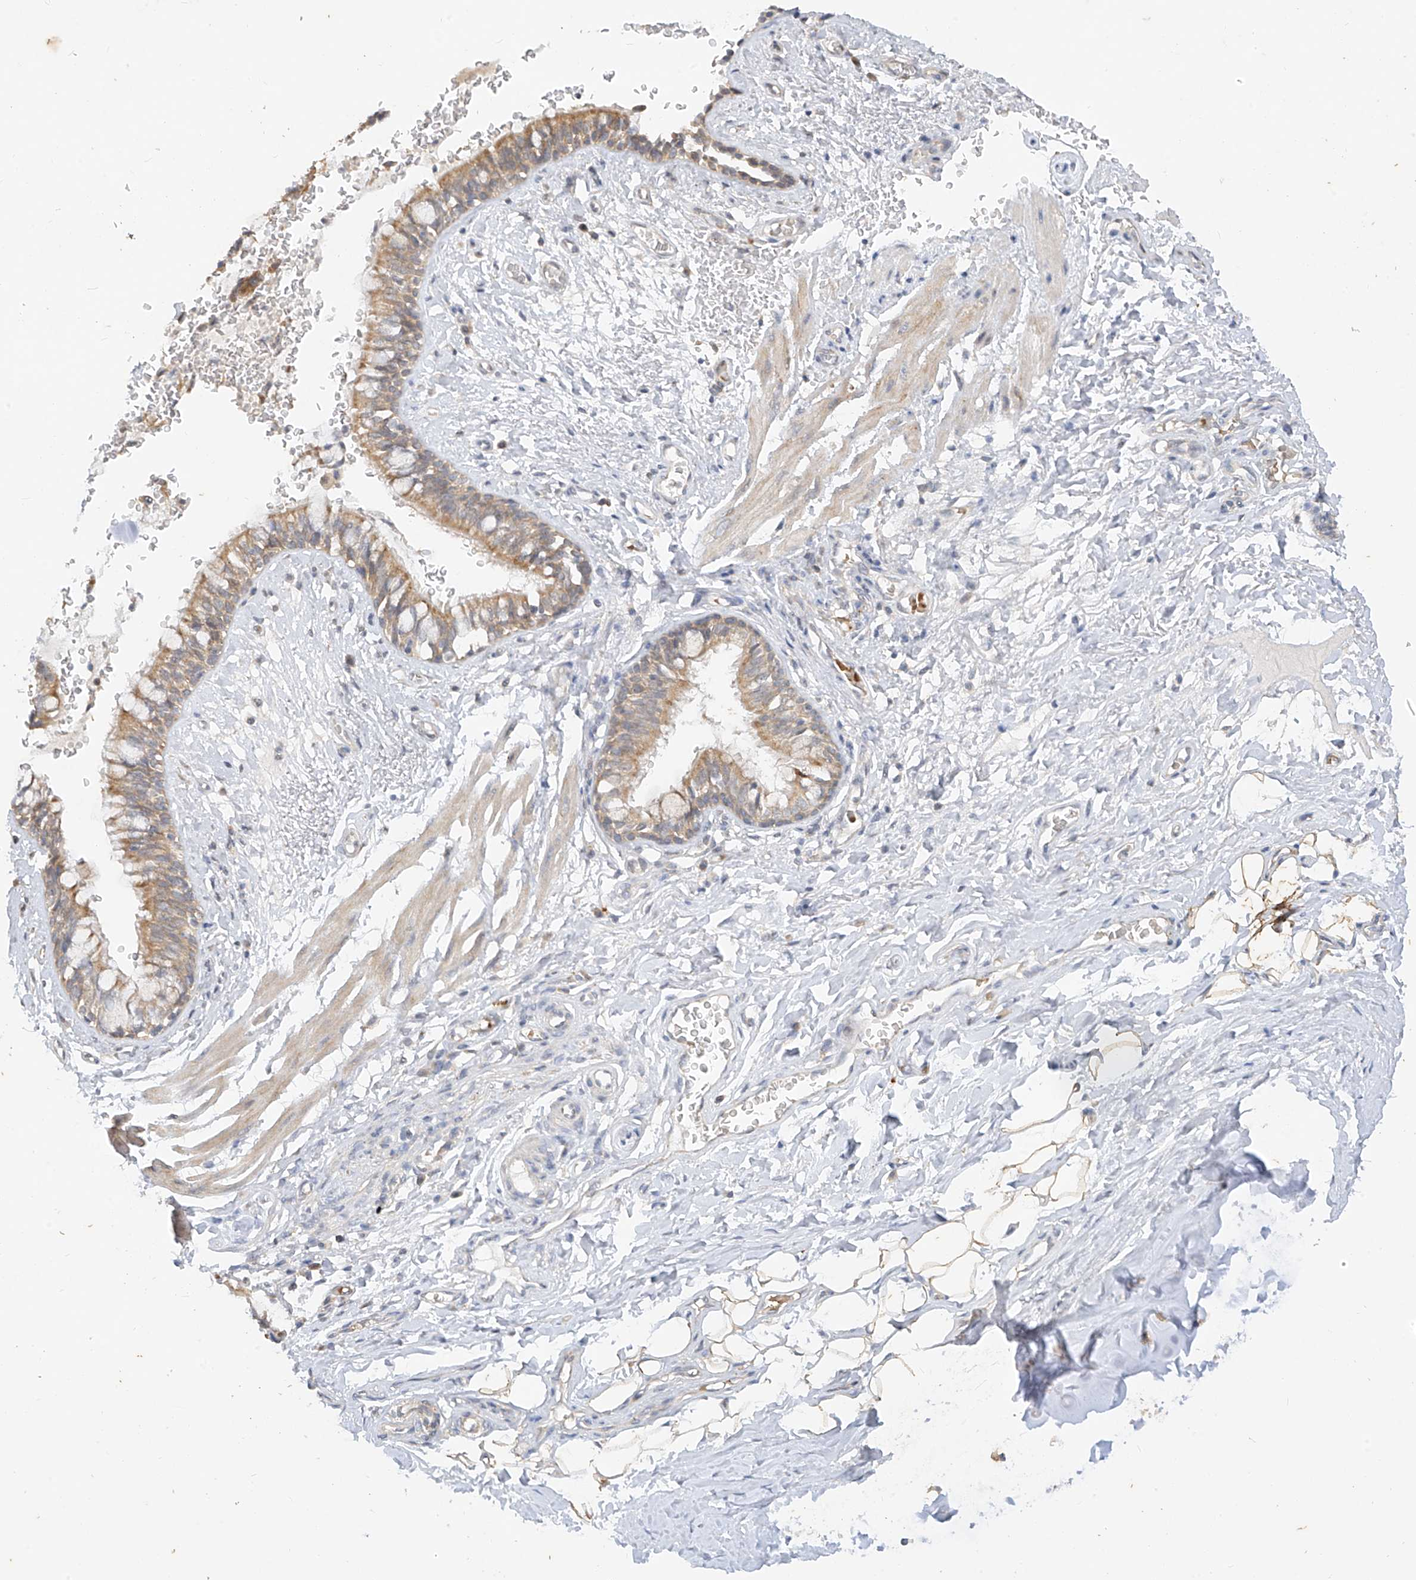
{"staining": {"intensity": "moderate", "quantity": ">75%", "location": "cytoplasmic/membranous"}, "tissue": "bronchus", "cell_type": "Respiratory epithelial cells", "image_type": "normal", "snomed": [{"axis": "morphology", "description": "Normal tissue, NOS"}, {"axis": "topography", "description": "Cartilage tissue"}, {"axis": "topography", "description": "Bronchus"}], "caption": "Normal bronchus displays moderate cytoplasmic/membranous positivity in about >75% of respiratory epithelial cells, visualized by immunohistochemistry.", "gene": "MTUS2", "patient": {"sex": "female", "age": 36}}